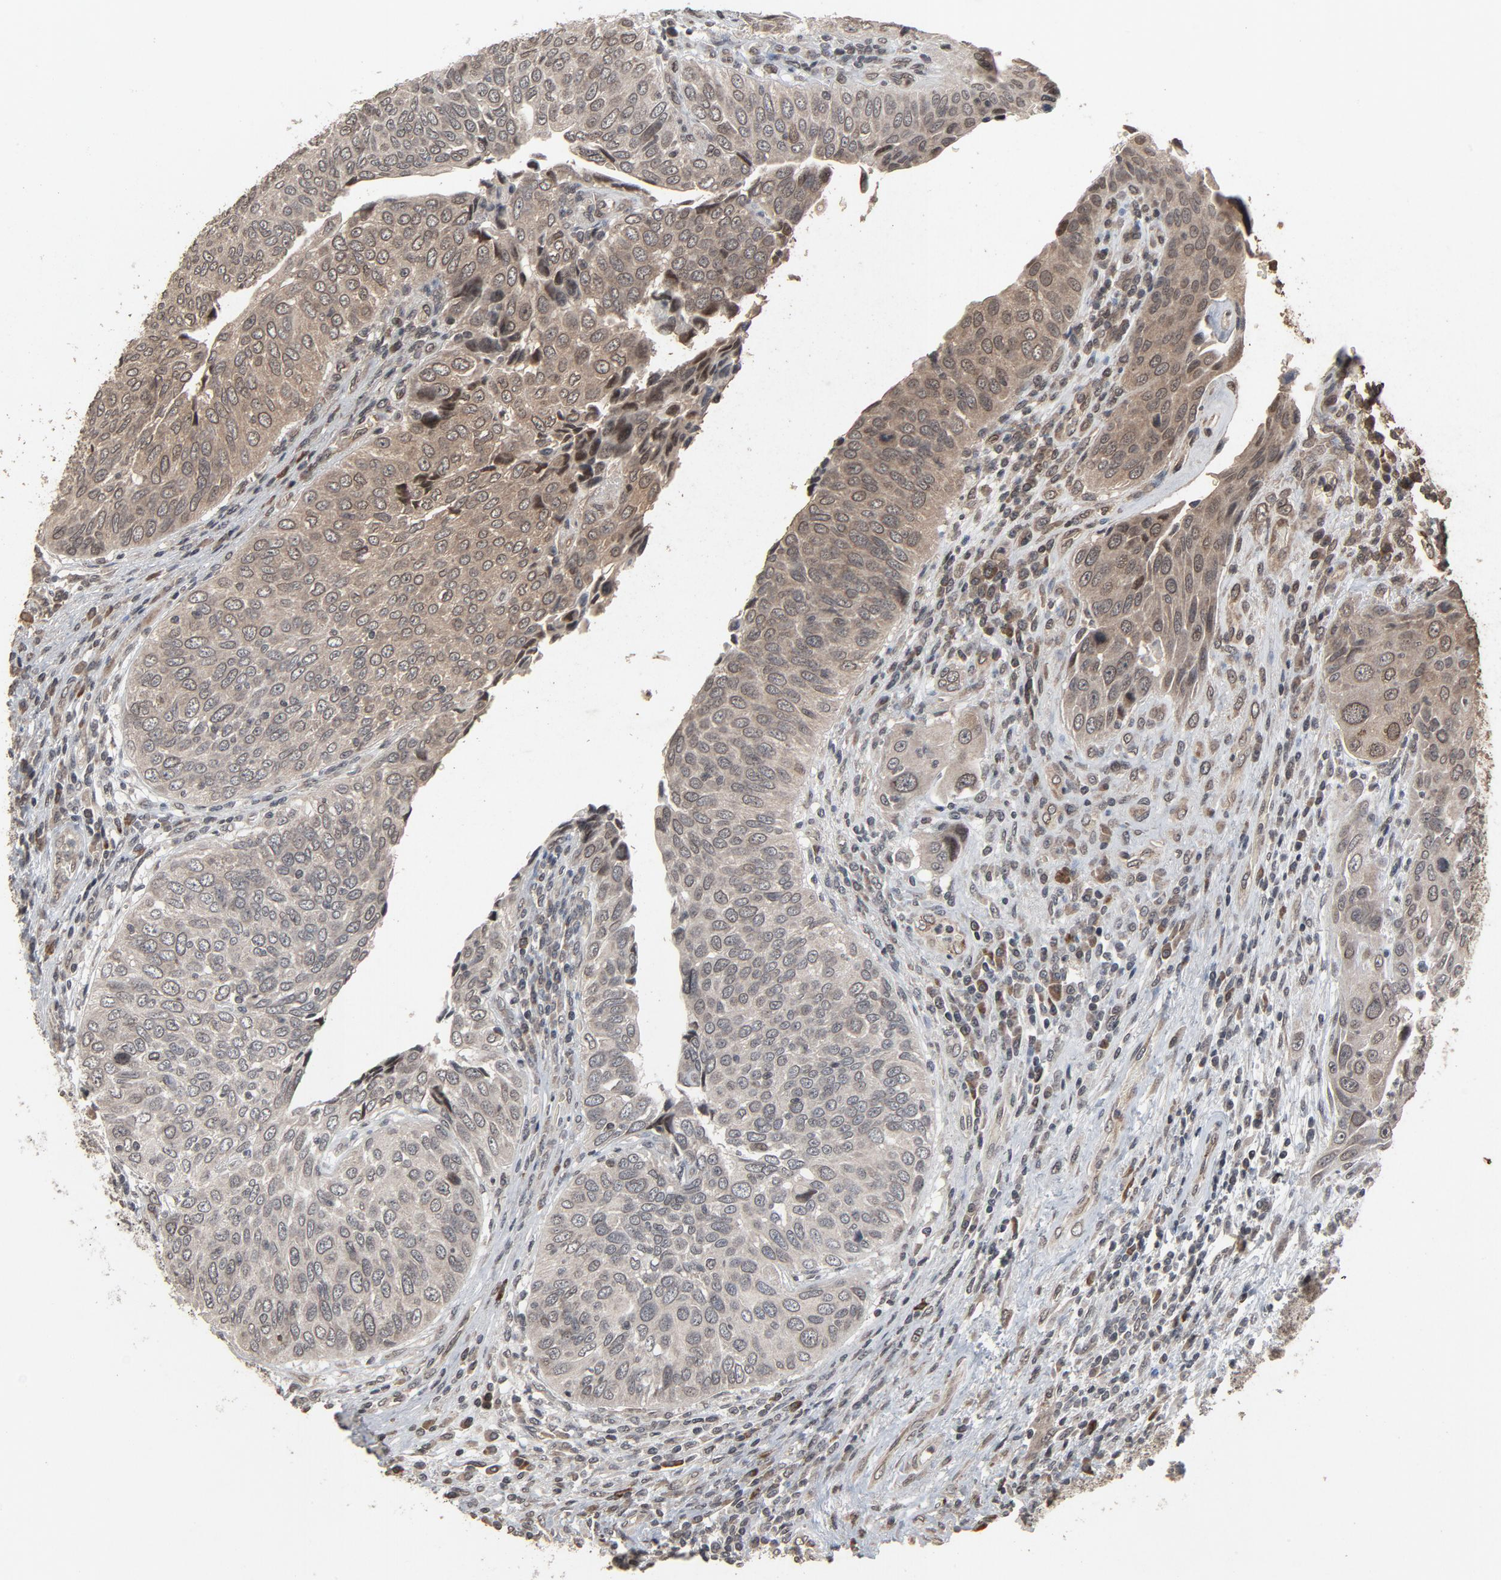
{"staining": {"intensity": "weak", "quantity": "25%-75%", "location": "cytoplasmic/membranous,nuclear"}, "tissue": "urothelial cancer", "cell_type": "Tumor cells", "image_type": "cancer", "snomed": [{"axis": "morphology", "description": "Urothelial carcinoma, High grade"}, {"axis": "topography", "description": "Urinary bladder"}], "caption": "A high-resolution image shows IHC staining of urothelial cancer, which reveals weak cytoplasmic/membranous and nuclear expression in approximately 25%-75% of tumor cells.", "gene": "POM121", "patient": {"sex": "male", "age": 50}}